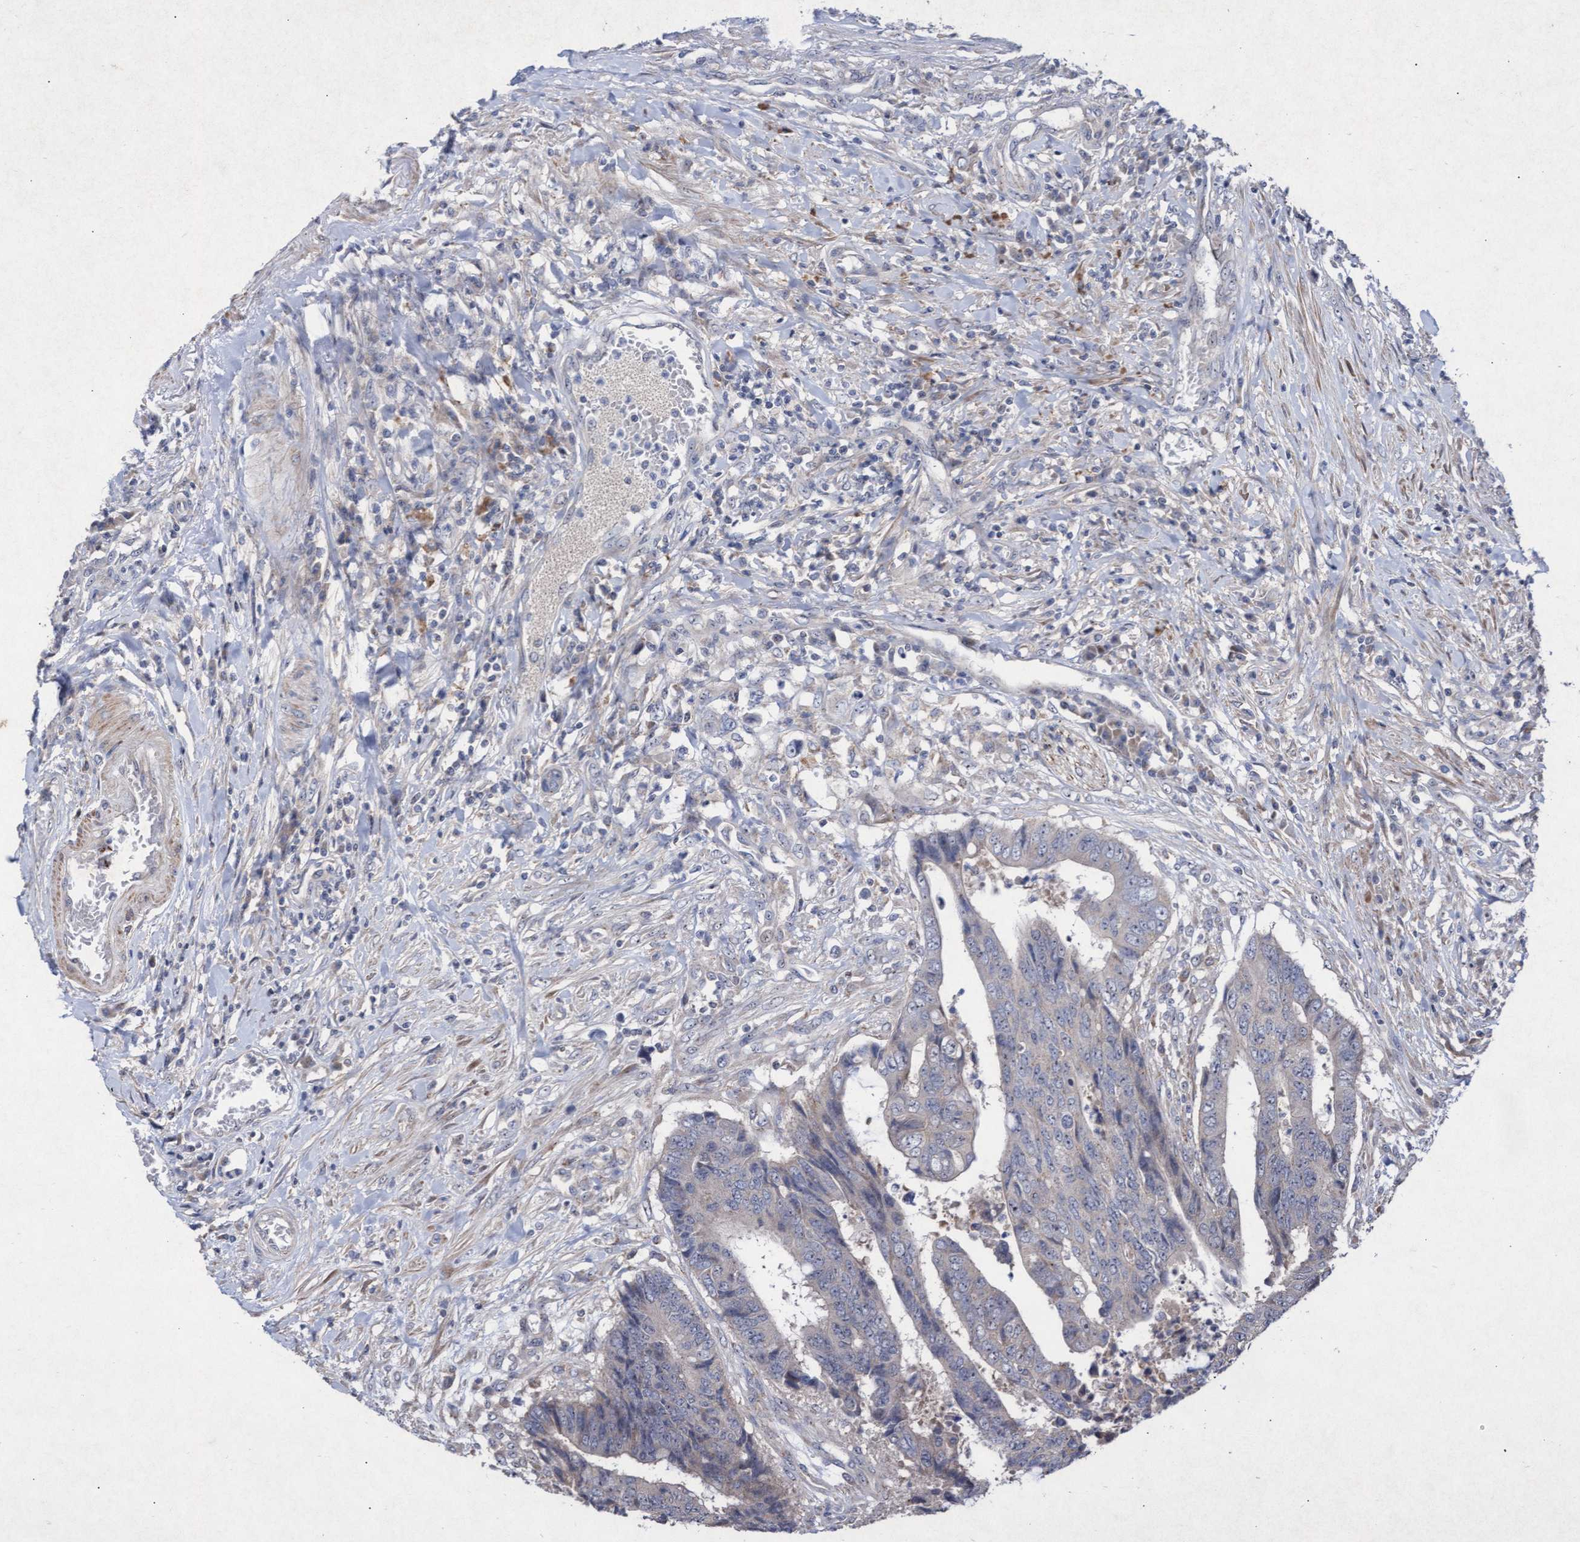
{"staining": {"intensity": "negative", "quantity": "none", "location": "none"}, "tissue": "colorectal cancer", "cell_type": "Tumor cells", "image_type": "cancer", "snomed": [{"axis": "morphology", "description": "Adenocarcinoma, NOS"}, {"axis": "topography", "description": "Rectum"}], "caption": "Immunohistochemistry of human colorectal cancer (adenocarcinoma) demonstrates no positivity in tumor cells.", "gene": "ABCF2", "patient": {"sex": "male", "age": 84}}